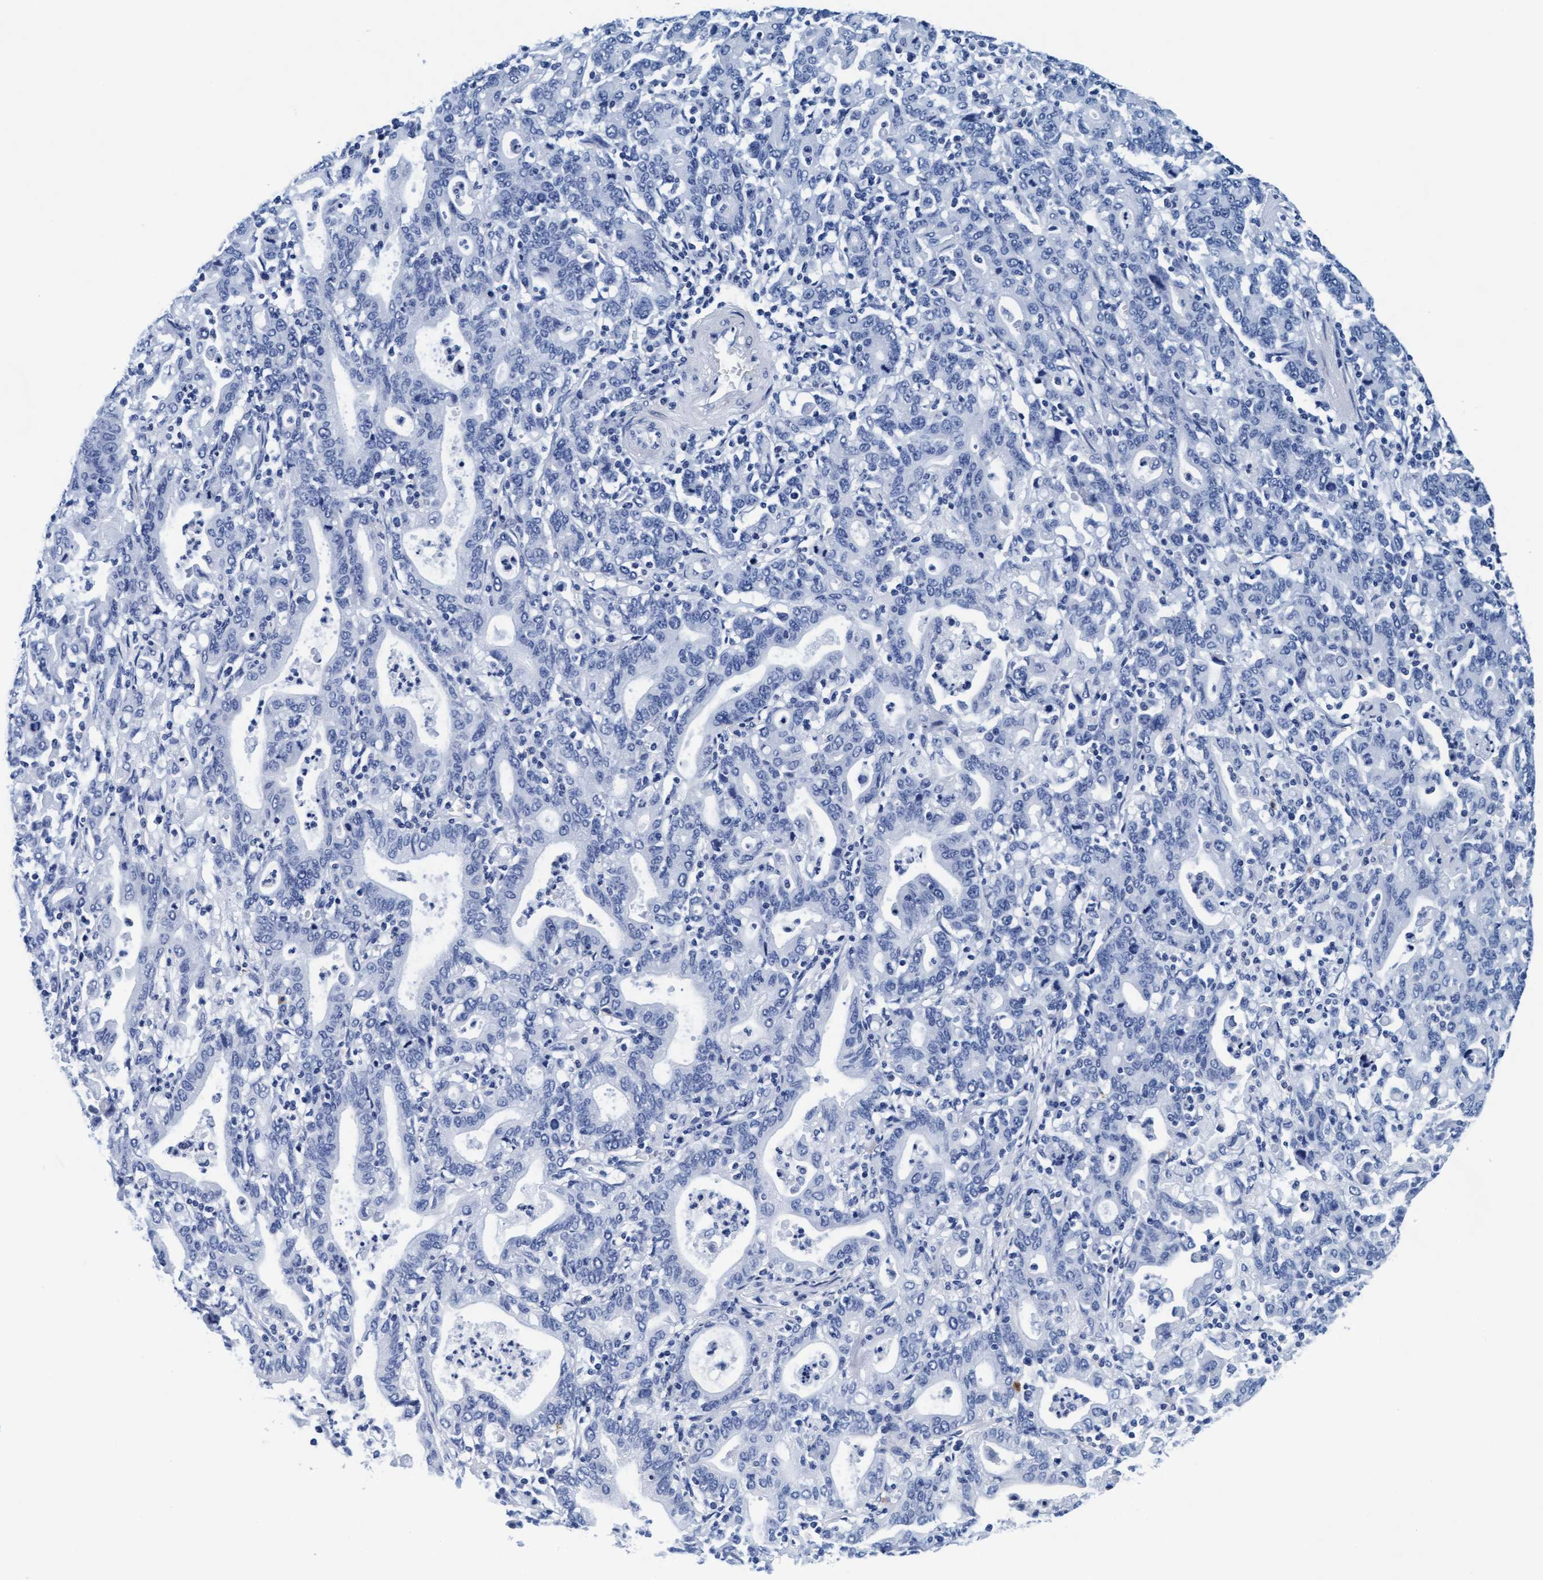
{"staining": {"intensity": "negative", "quantity": "none", "location": "none"}, "tissue": "stomach cancer", "cell_type": "Tumor cells", "image_type": "cancer", "snomed": [{"axis": "morphology", "description": "Adenocarcinoma, NOS"}, {"axis": "topography", "description": "Stomach, upper"}], "caption": "Protein analysis of stomach cancer shows no significant expression in tumor cells.", "gene": "ARSG", "patient": {"sex": "male", "age": 69}}